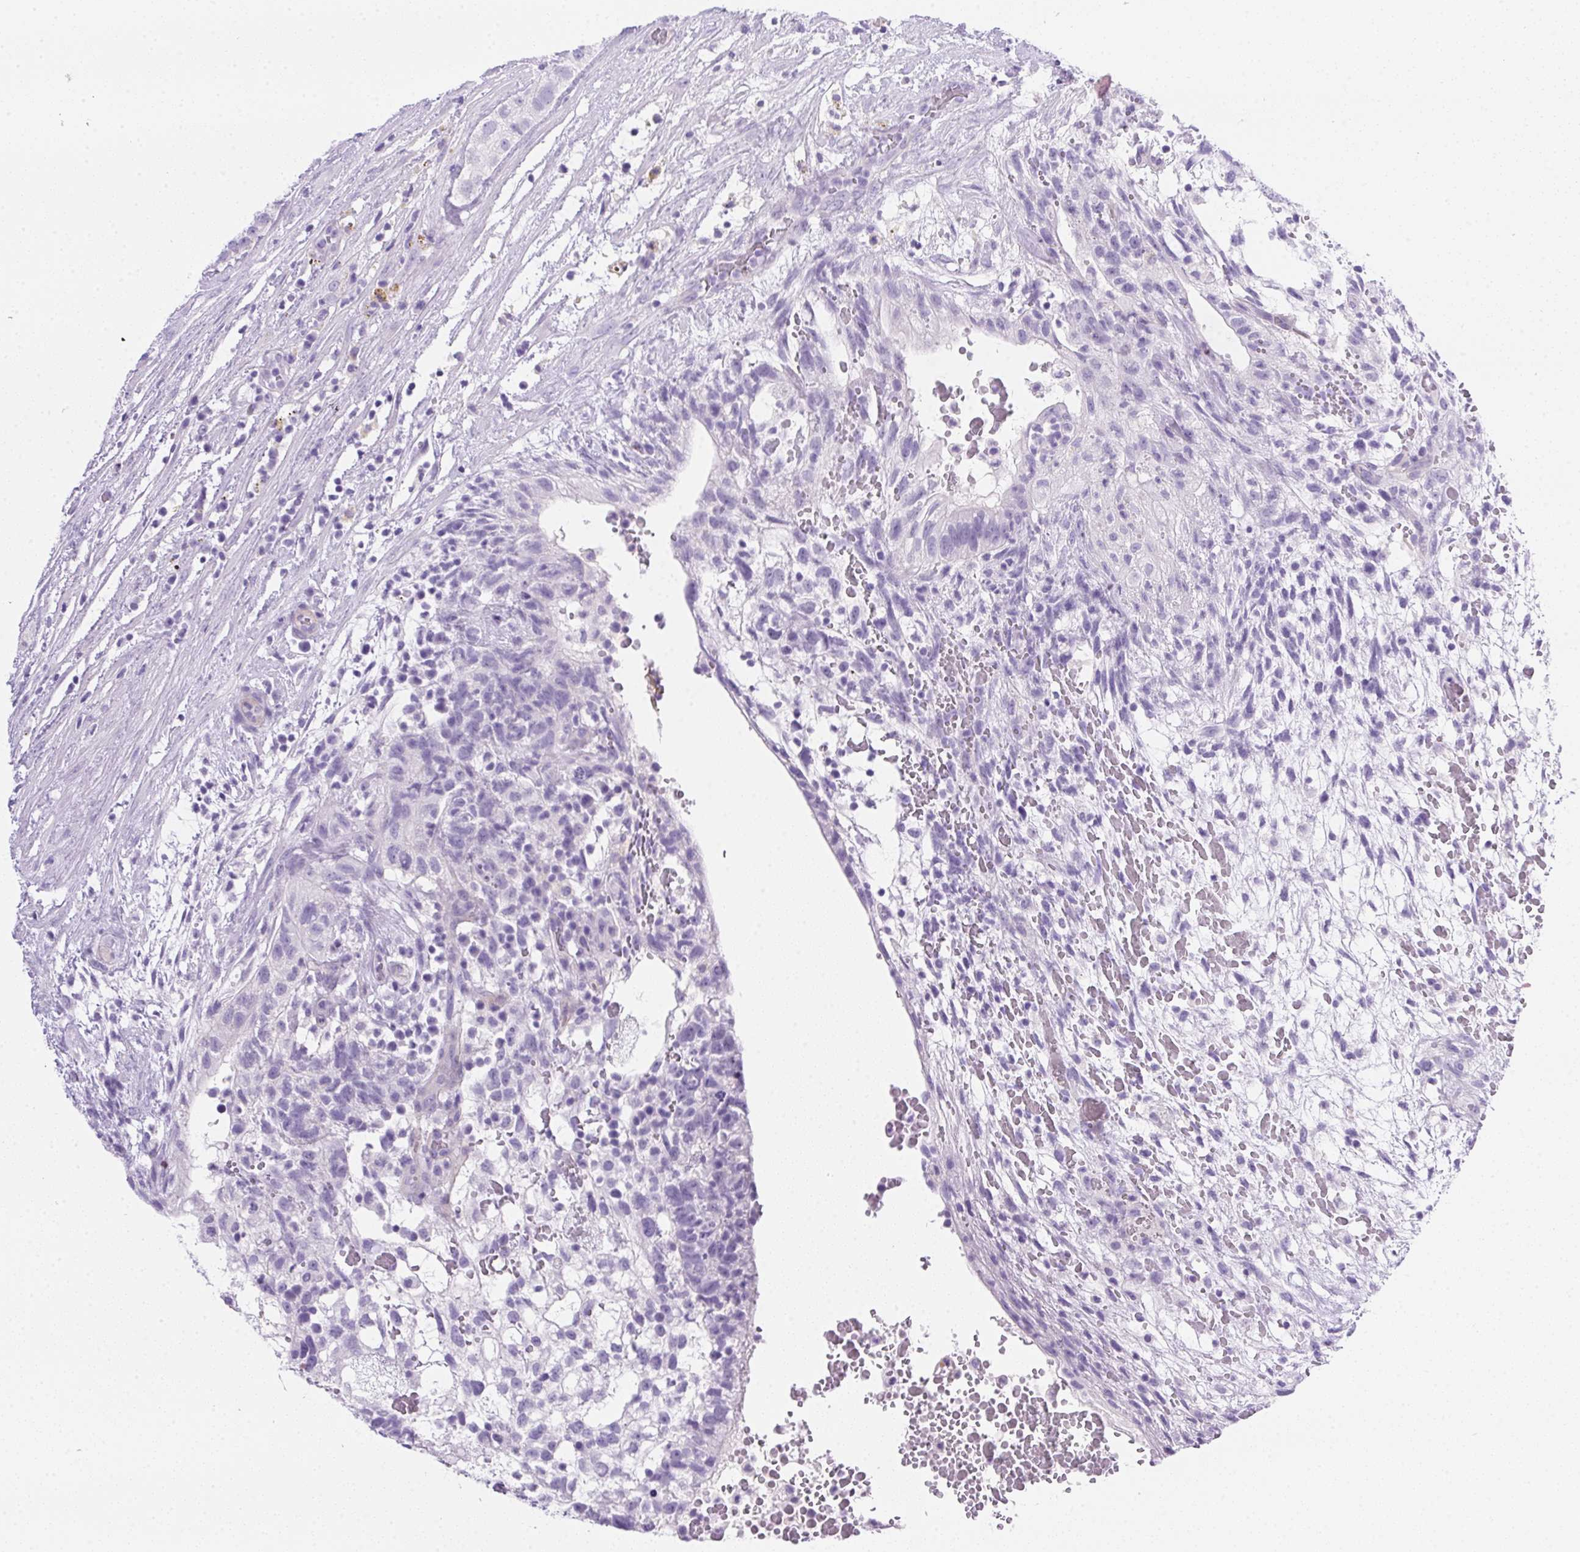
{"staining": {"intensity": "negative", "quantity": "none", "location": "none"}, "tissue": "testis cancer", "cell_type": "Tumor cells", "image_type": "cancer", "snomed": [{"axis": "morphology", "description": "Normal tissue, NOS"}, {"axis": "morphology", "description": "Carcinoma, Embryonal, NOS"}, {"axis": "topography", "description": "Testis"}], "caption": "Testis cancer (embryonal carcinoma) stained for a protein using IHC reveals no staining tumor cells.", "gene": "SPACA5B", "patient": {"sex": "male", "age": 32}}